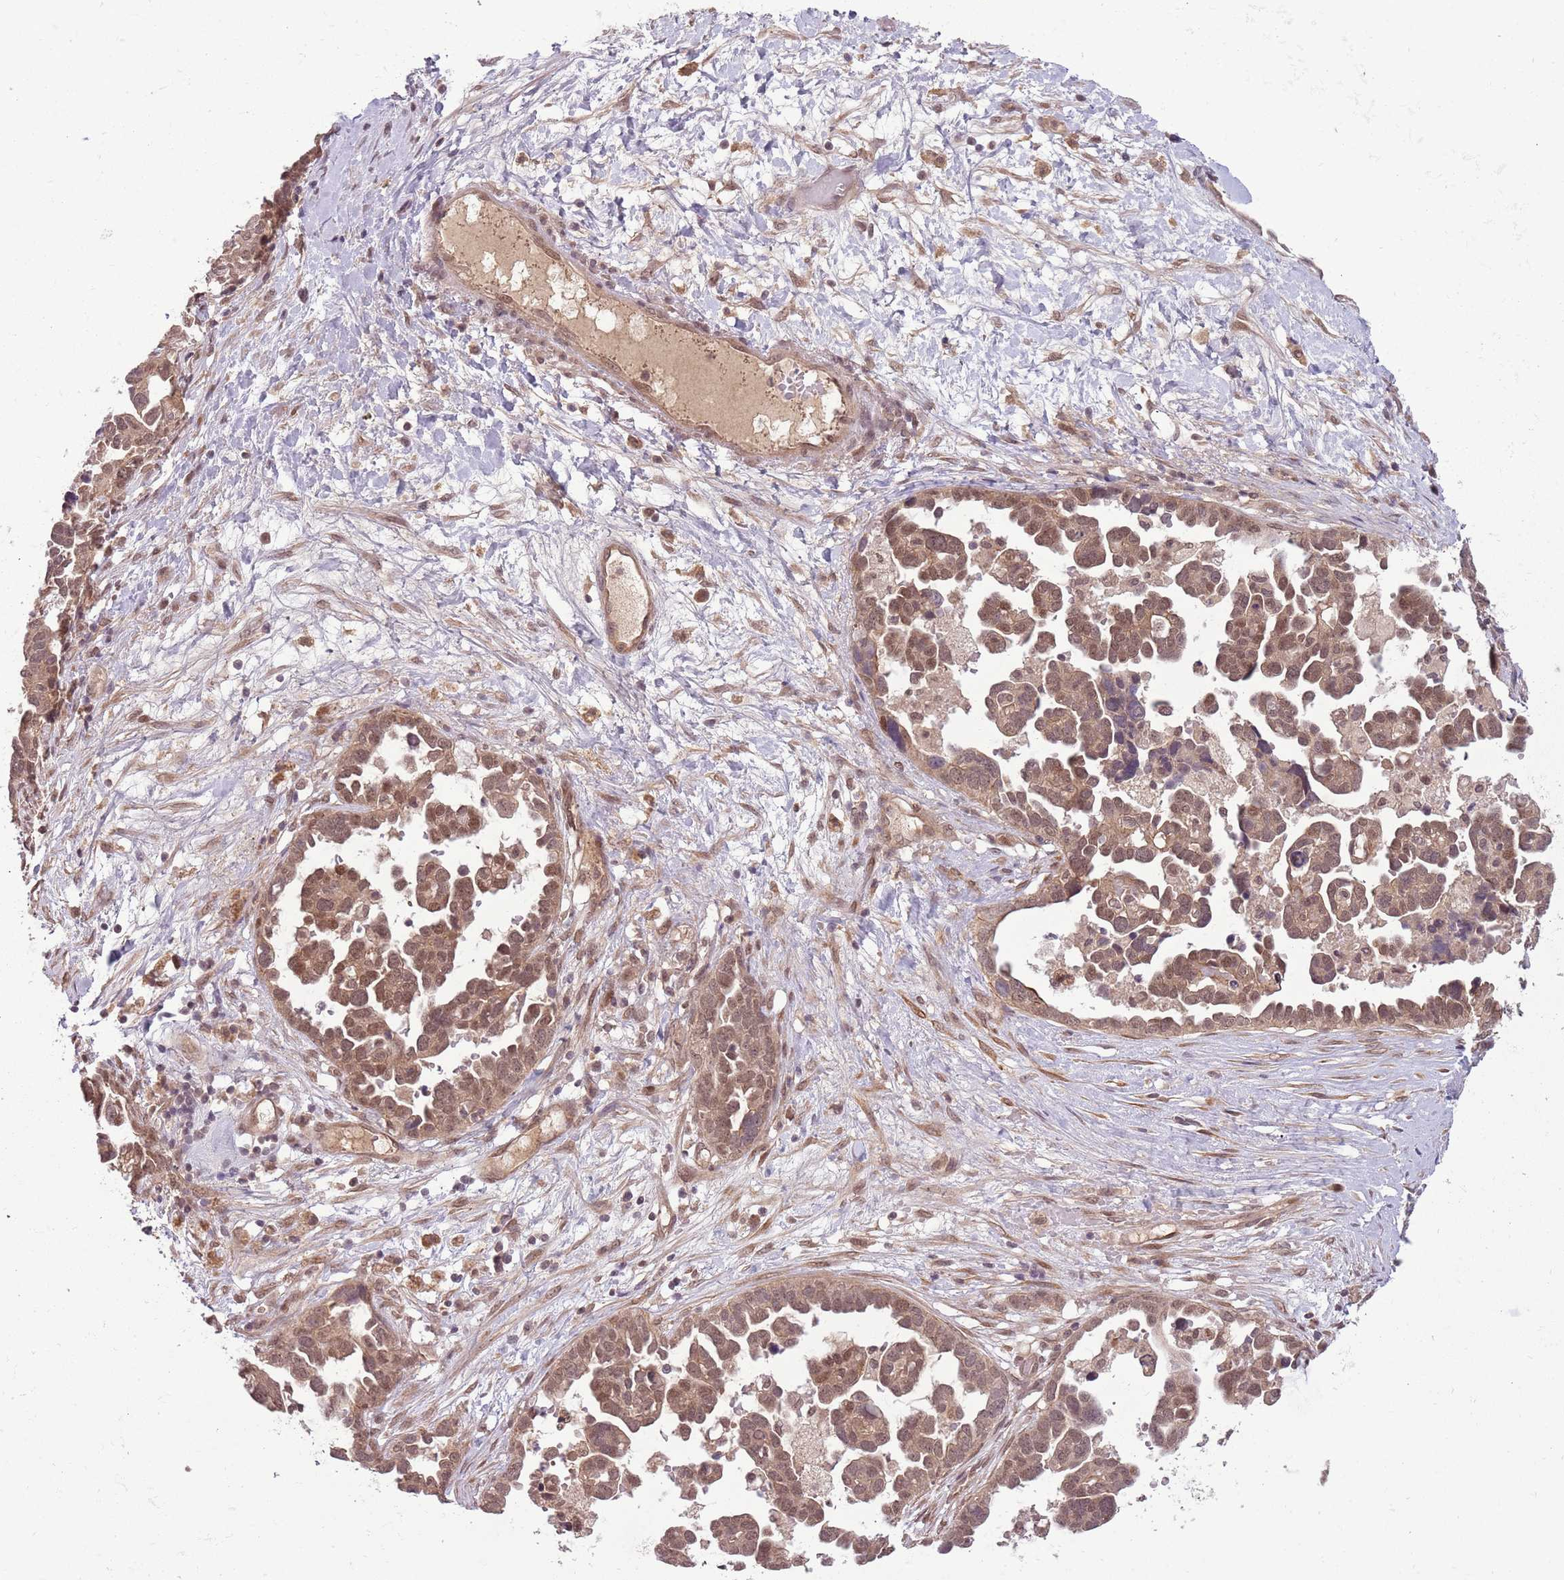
{"staining": {"intensity": "moderate", "quantity": ">75%", "location": "cytoplasmic/membranous,nuclear"}, "tissue": "ovarian cancer", "cell_type": "Tumor cells", "image_type": "cancer", "snomed": [{"axis": "morphology", "description": "Cystadenocarcinoma, serous, NOS"}, {"axis": "topography", "description": "Ovary"}], "caption": "DAB (3,3'-diaminobenzidine) immunohistochemical staining of ovarian cancer displays moderate cytoplasmic/membranous and nuclear protein staining in approximately >75% of tumor cells.", "gene": "ADAMTS3", "patient": {"sex": "female", "age": 54}}